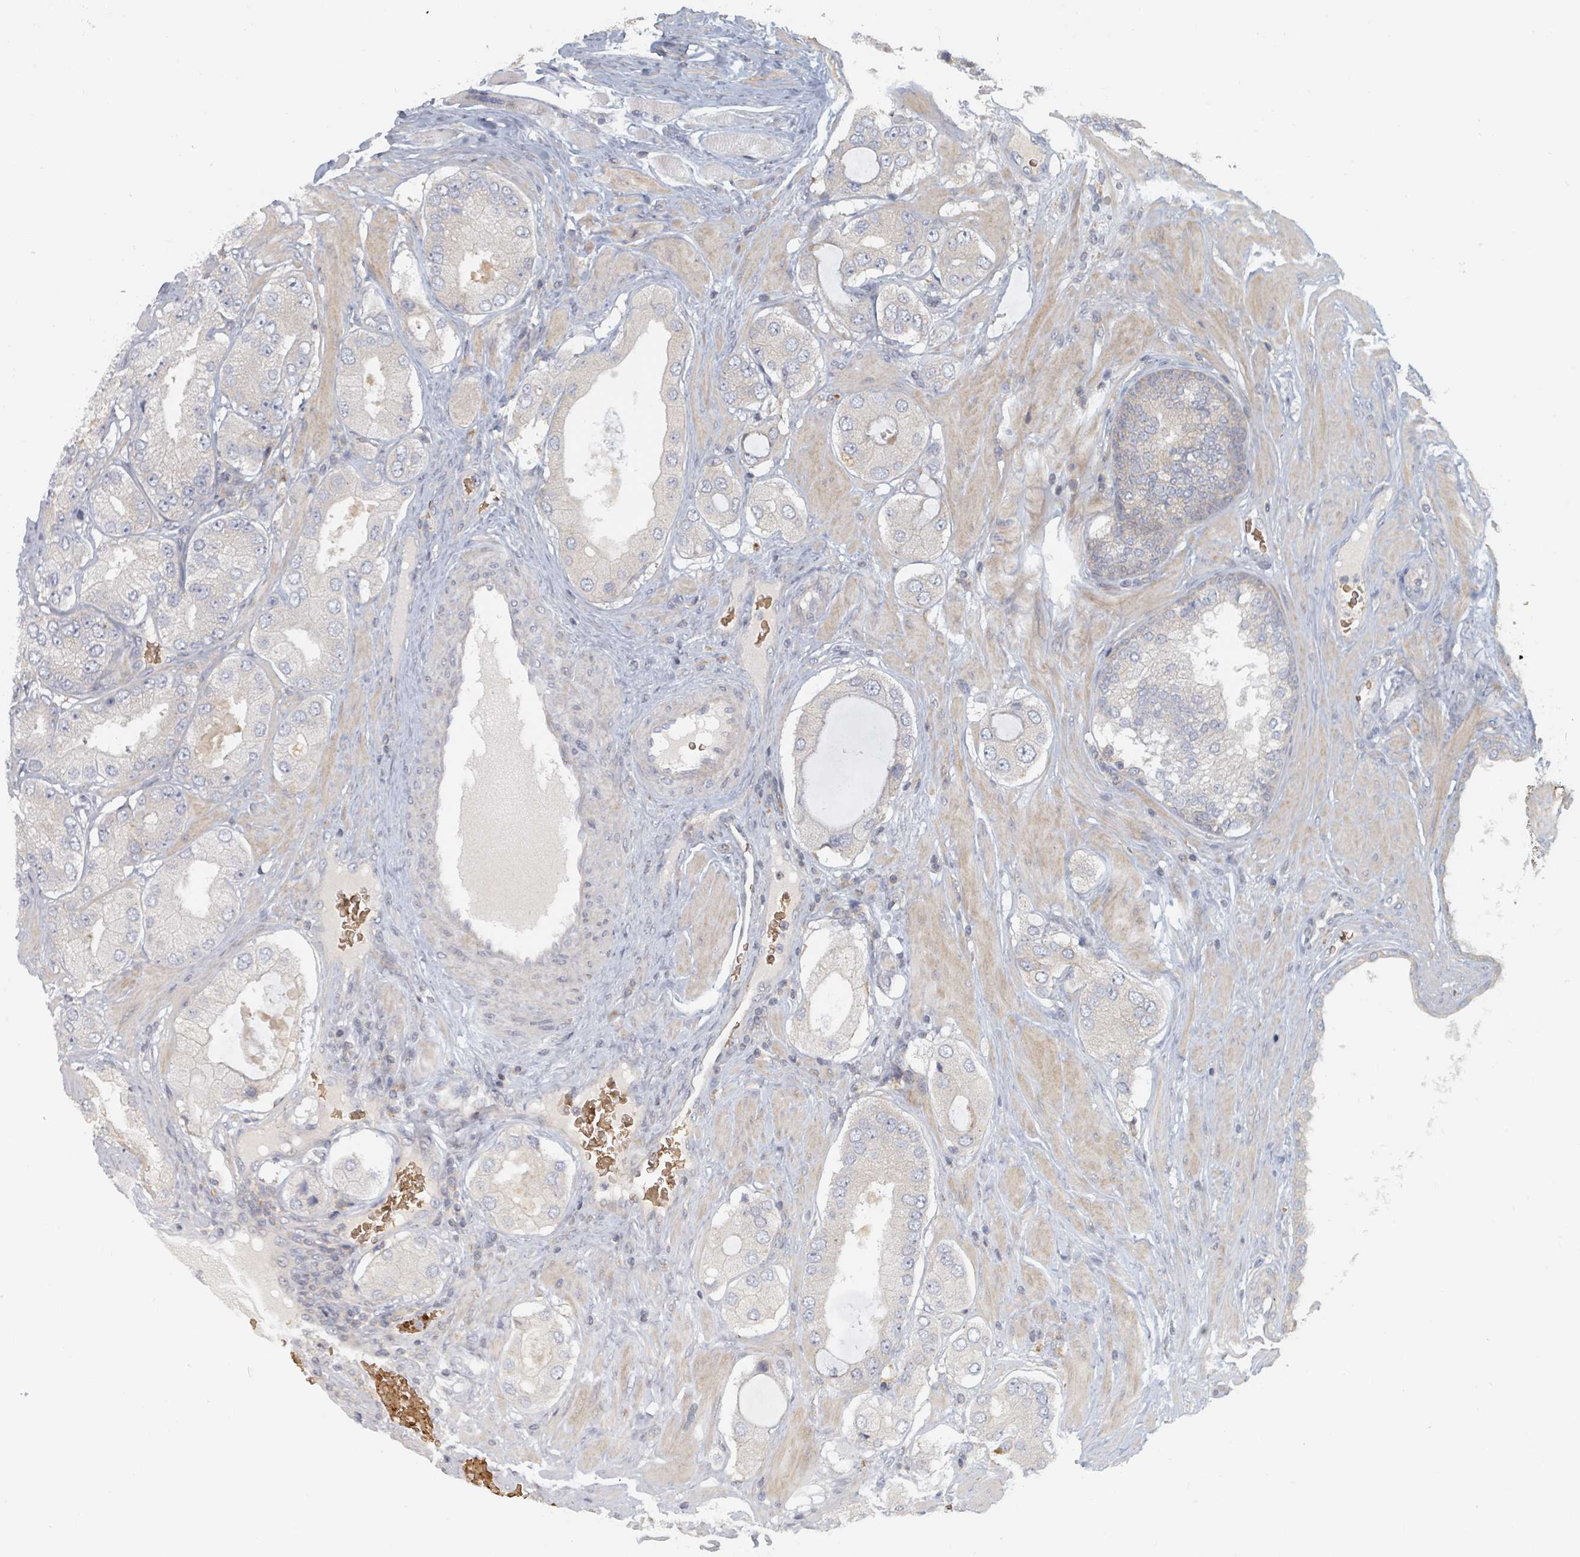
{"staining": {"intensity": "negative", "quantity": "none", "location": "none"}, "tissue": "prostate cancer", "cell_type": "Tumor cells", "image_type": "cancer", "snomed": [{"axis": "morphology", "description": "Adenocarcinoma, Low grade"}, {"axis": "topography", "description": "Prostate"}], "caption": "A micrograph of prostate low-grade adenocarcinoma stained for a protein exhibits no brown staining in tumor cells. The staining is performed using DAB brown chromogen with nuclei counter-stained in using hematoxylin.", "gene": "TRPC4AP", "patient": {"sex": "male", "age": 42}}